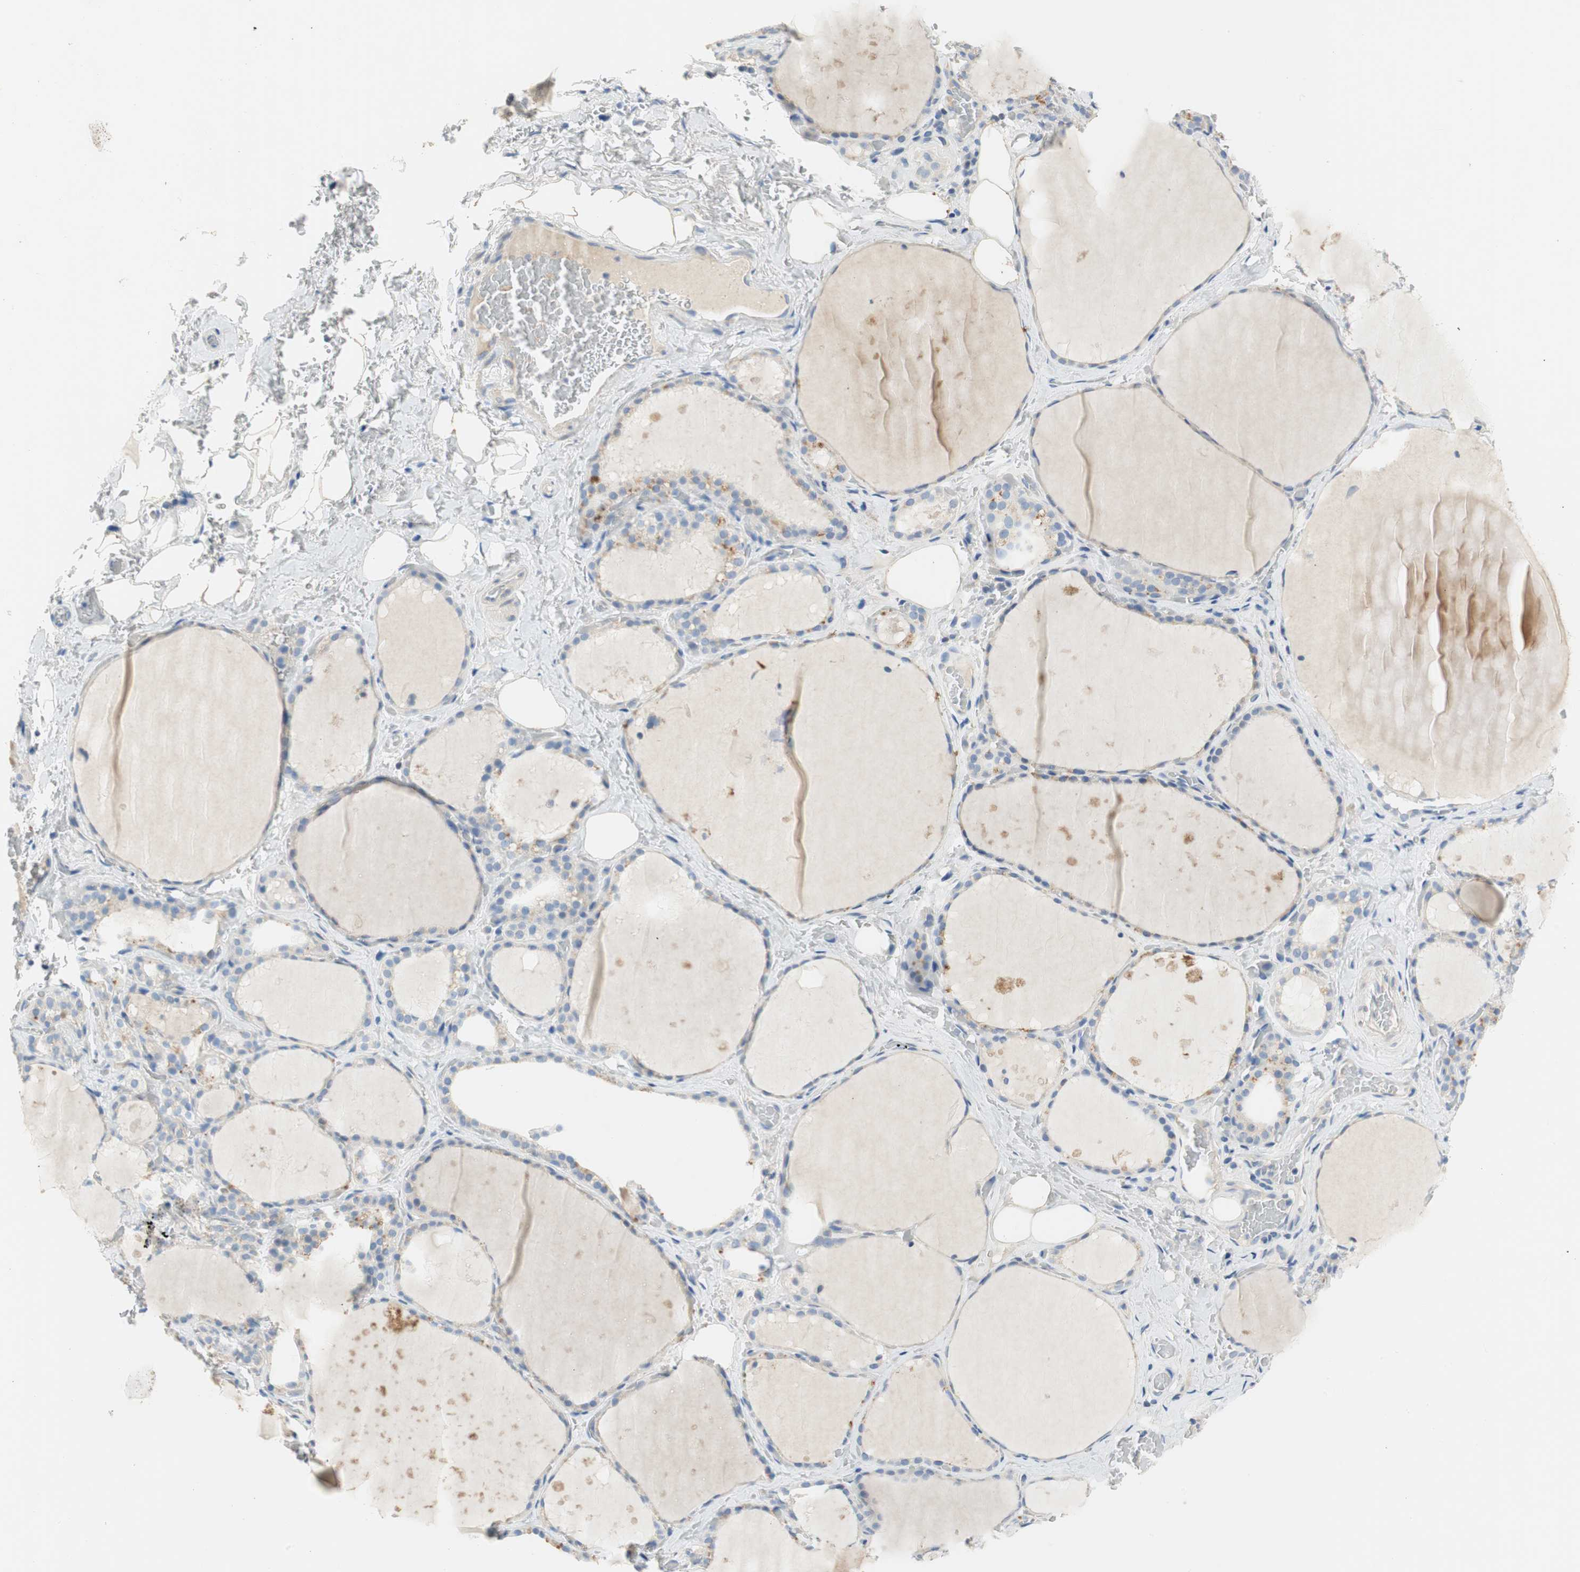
{"staining": {"intensity": "weak", "quantity": "<25%", "location": "cytoplasmic/membranous"}, "tissue": "thyroid gland", "cell_type": "Glandular cells", "image_type": "normal", "snomed": [{"axis": "morphology", "description": "Normal tissue, NOS"}, {"axis": "topography", "description": "Thyroid gland"}], "caption": "High power microscopy photomicrograph of an immunohistochemistry photomicrograph of normal thyroid gland, revealing no significant expression in glandular cells. (Stains: DAB immunohistochemistry (IHC) with hematoxylin counter stain, Microscopy: brightfield microscopy at high magnification).", "gene": "CCM2L", "patient": {"sex": "male", "age": 61}}